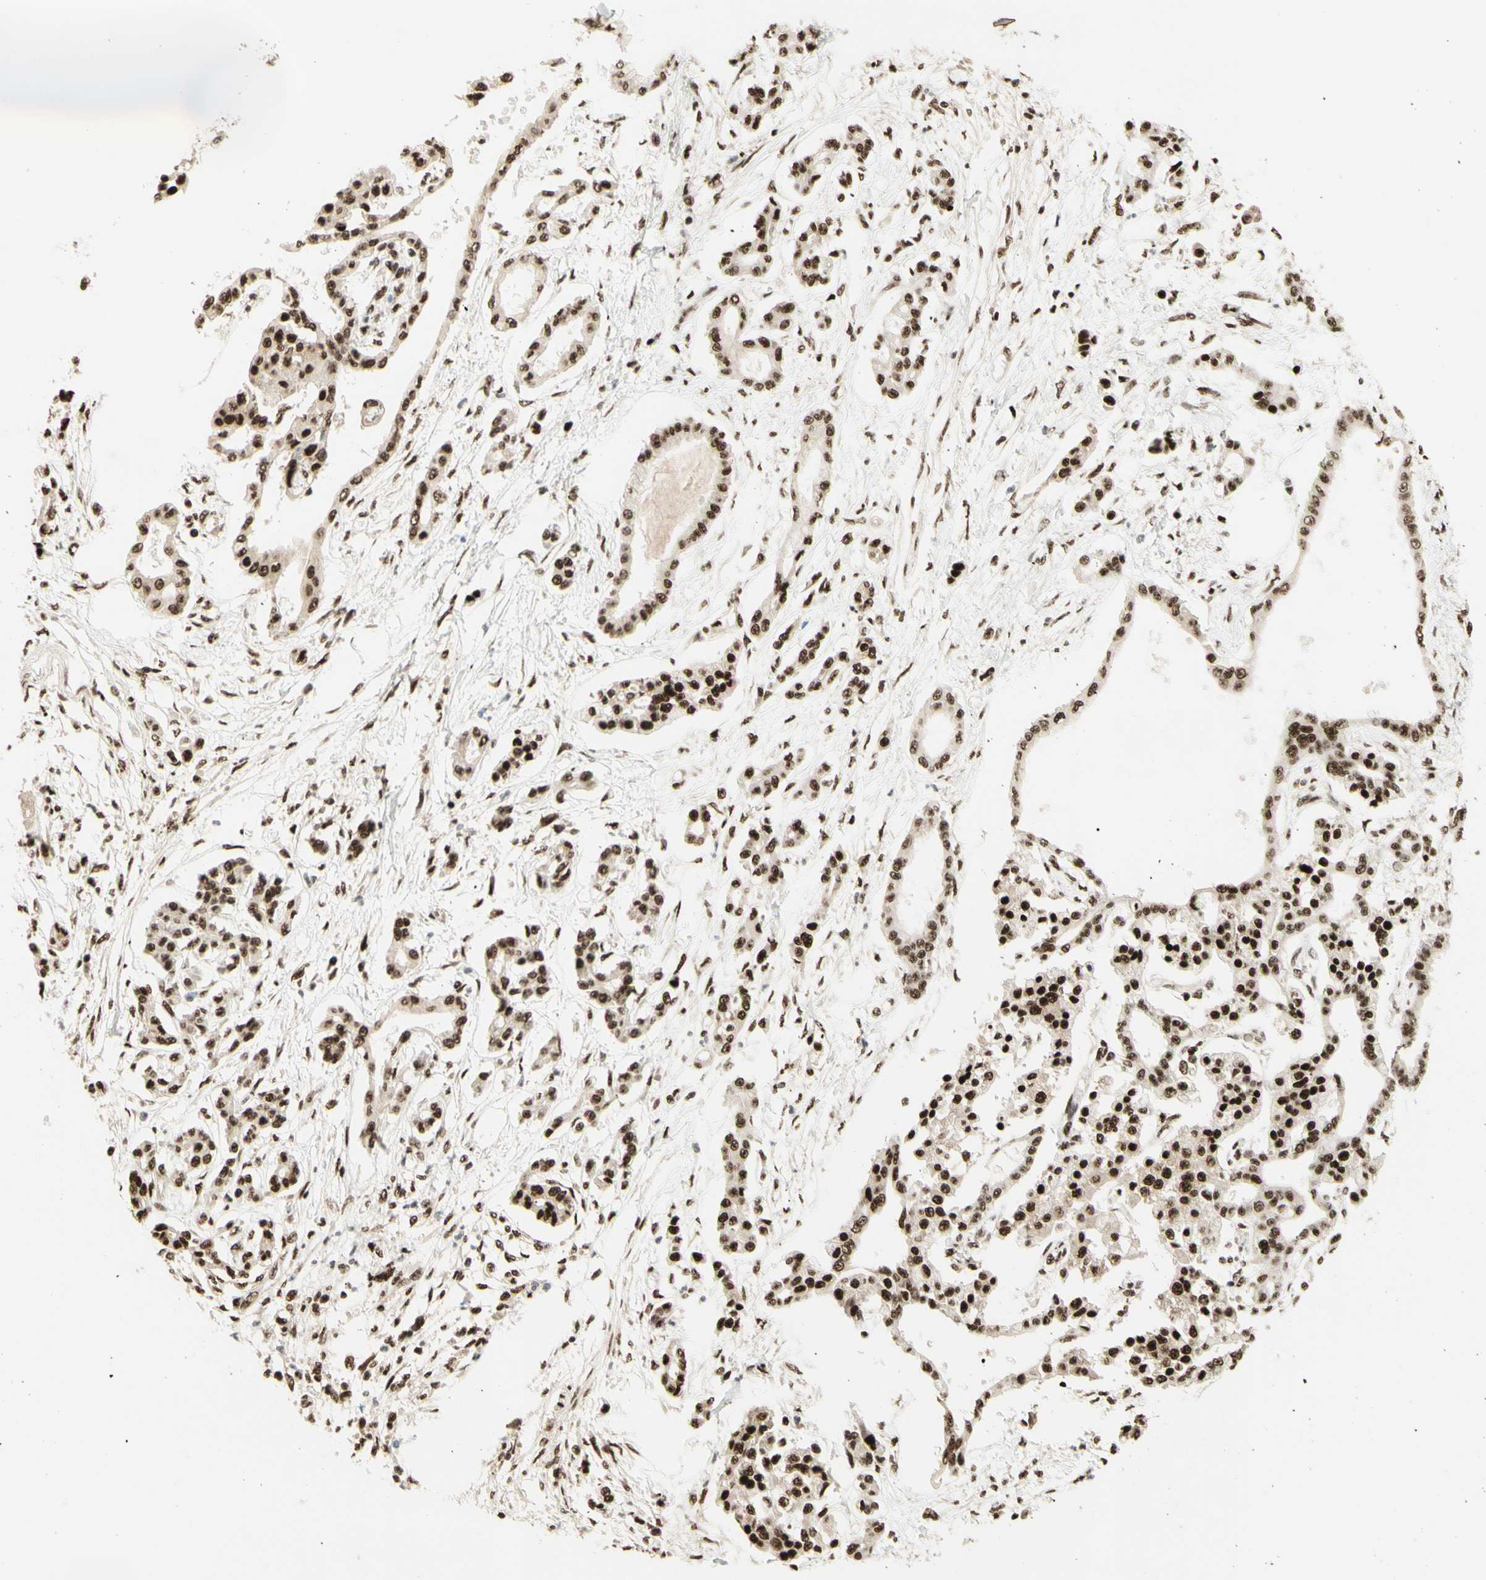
{"staining": {"intensity": "strong", "quantity": ">75%", "location": "nuclear"}, "tissue": "pancreatic cancer", "cell_type": "Tumor cells", "image_type": "cancer", "snomed": [{"axis": "morphology", "description": "Adenocarcinoma, NOS"}, {"axis": "topography", "description": "Pancreas"}], "caption": "Immunohistochemical staining of human pancreatic adenocarcinoma exhibits high levels of strong nuclear protein positivity in approximately >75% of tumor cells.", "gene": "DHX9", "patient": {"sex": "male", "age": 56}}